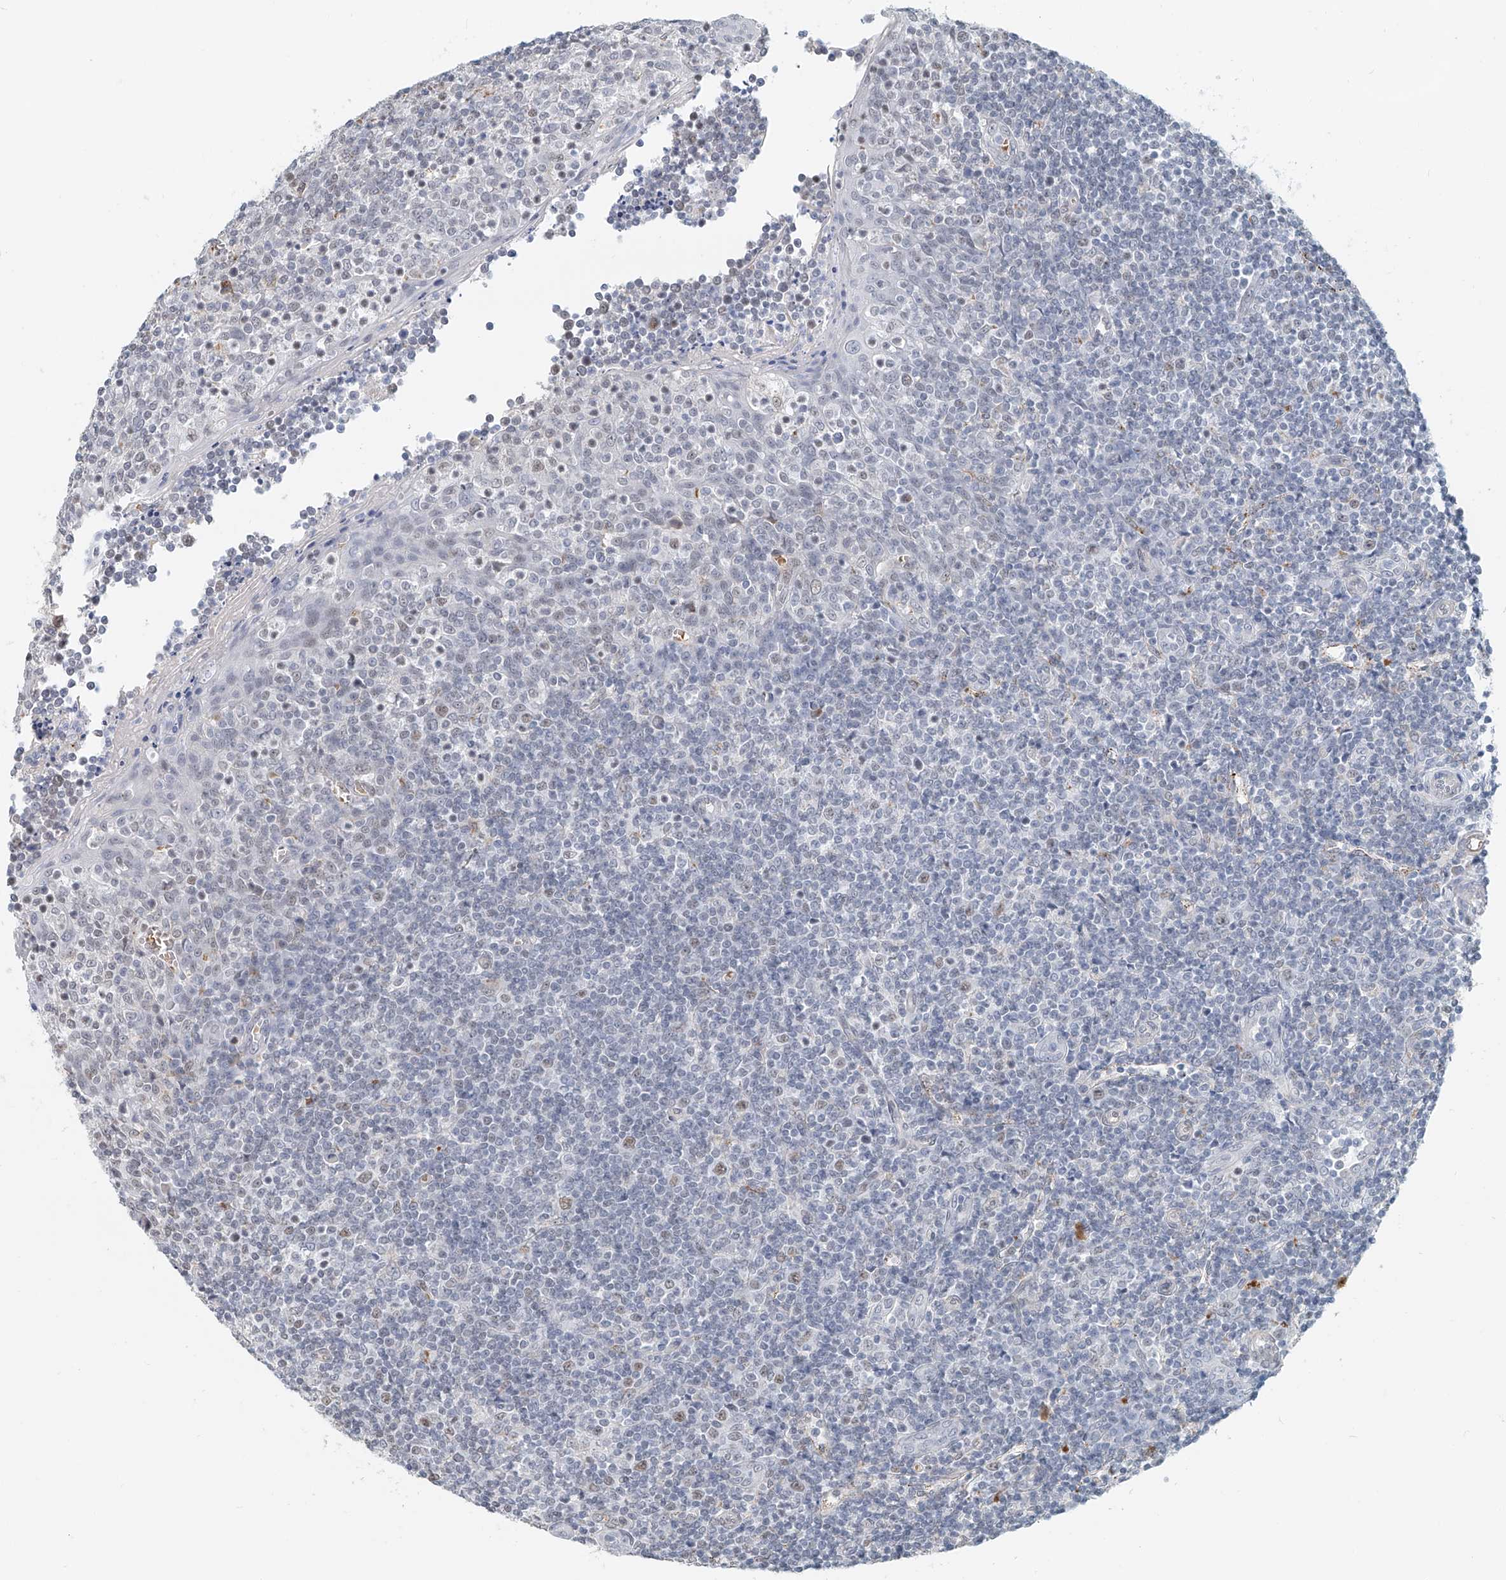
{"staining": {"intensity": "weak", "quantity": "<25%", "location": "nuclear"}, "tissue": "tonsil", "cell_type": "Germinal center cells", "image_type": "normal", "snomed": [{"axis": "morphology", "description": "Normal tissue, NOS"}, {"axis": "topography", "description": "Tonsil"}], "caption": "Immunohistochemistry (IHC) of normal human tonsil displays no staining in germinal center cells.", "gene": "SASH1", "patient": {"sex": "female", "age": 19}}